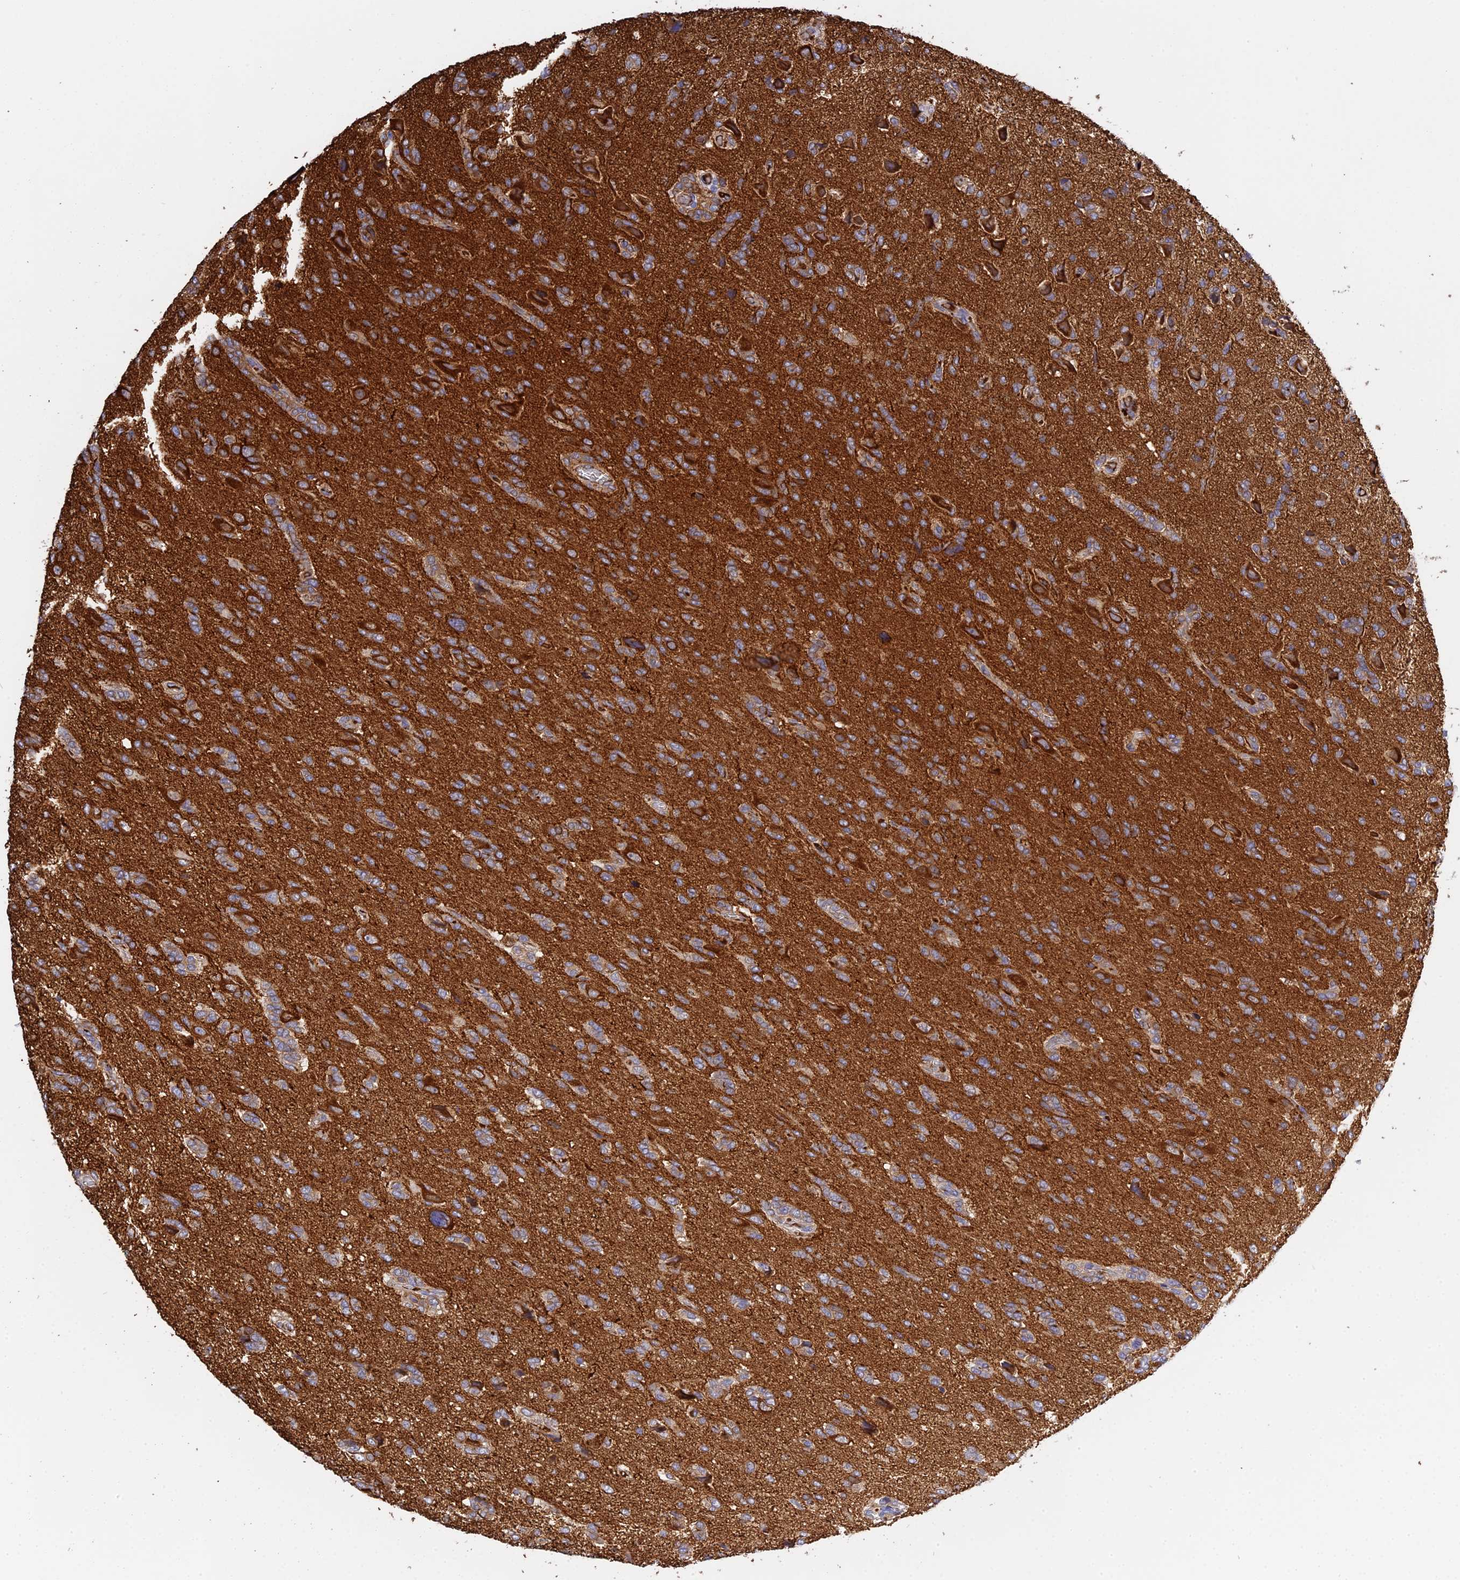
{"staining": {"intensity": "moderate", "quantity": "<25%", "location": "cytoplasmic/membranous"}, "tissue": "glioma", "cell_type": "Tumor cells", "image_type": "cancer", "snomed": [{"axis": "morphology", "description": "Glioma, malignant, High grade"}, {"axis": "topography", "description": "Brain"}], "caption": "Brown immunohistochemical staining in malignant glioma (high-grade) exhibits moderate cytoplasmic/membranous positivity in approximately <25% of tumor cells. (brown staining indicates protein expression, while blue staining denotes nuclei).", "gene": "PZP", "patient": {"sex": "female", "age": 59}}